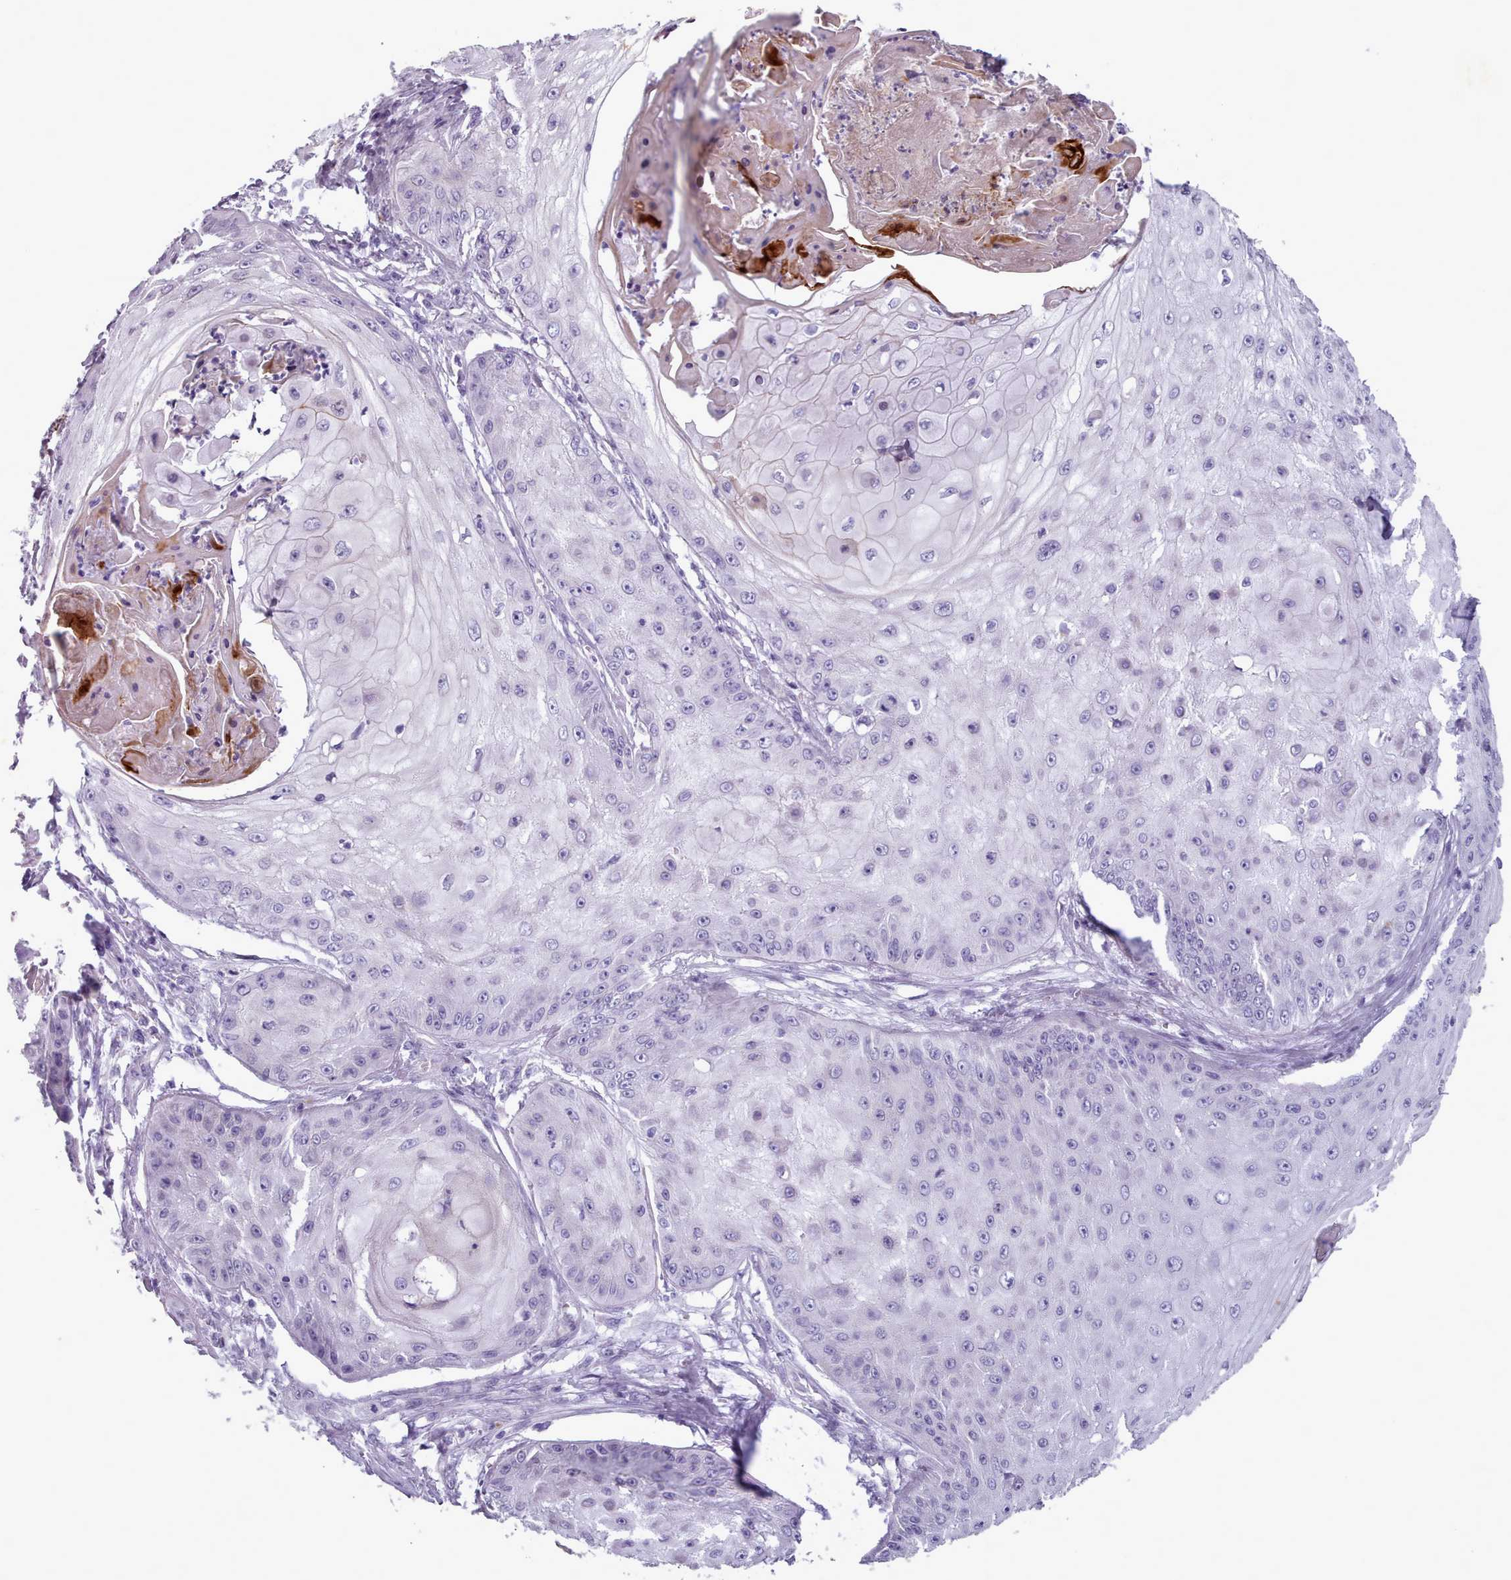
{"staining": {"intensity": "moderate", "quantity": "<25%", "location": "cytoplasmic/membranous"}, "tissue": "skin cancer", "cell_type": "Tumor cells", "image_type": "cancer", "snomed": [{"axis": "morphology", "description": "Squamous cell carcinoma, NOS"}, {"axis": "topography", "description": "Skin"}], "caption": "There is low levels of moderate cytoplasmic/membranous staining in tumor cells of skin cancer, as demonstrated by immunohistochemical staining (brown color).", "gene": "KCNT2", "patient": {"sex": "male", "age": 70}}